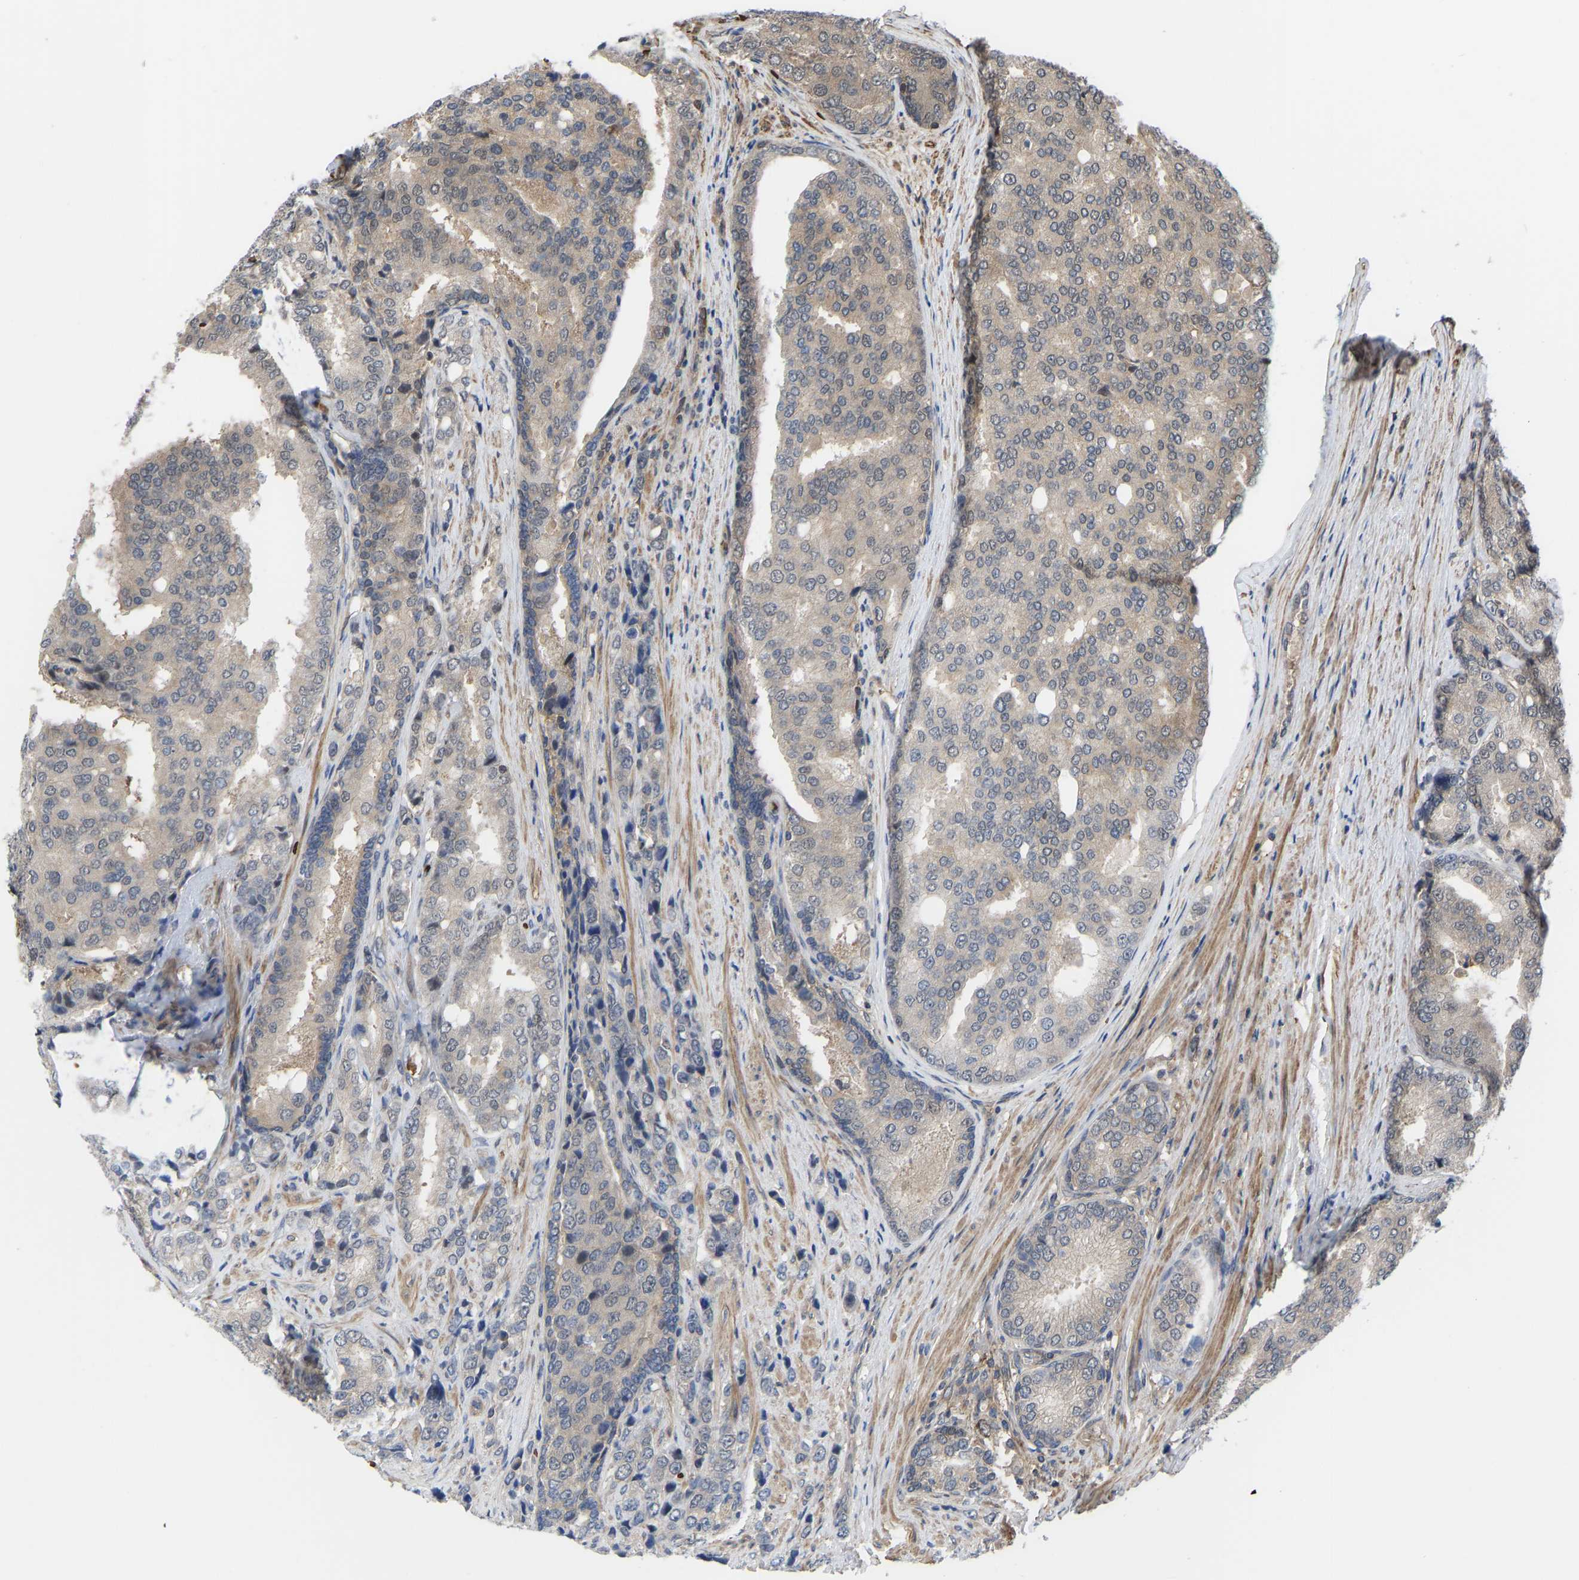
{"staining": {"intensity": "weak", "quantity": "<25%", "location": "cytoplasmic/membranous"}, "tissue": "prostate cancer", "cell_type": "Tumor cells", "image_type": "cancer", "snomed": [{"axis": "morphology", "description": "Adenocarcinoma, High grade"}, {"axis": "topography", "description": "Prostate"}], "caption": "Immunohistochemistry (IHC) micrograph of high-grade adenocarcinoma (prostate) stained for a protein (brown), which shows no staining in tumor cells.", "gene": "CYP7B1", "patient": {"sex": "male", "age": 50}}